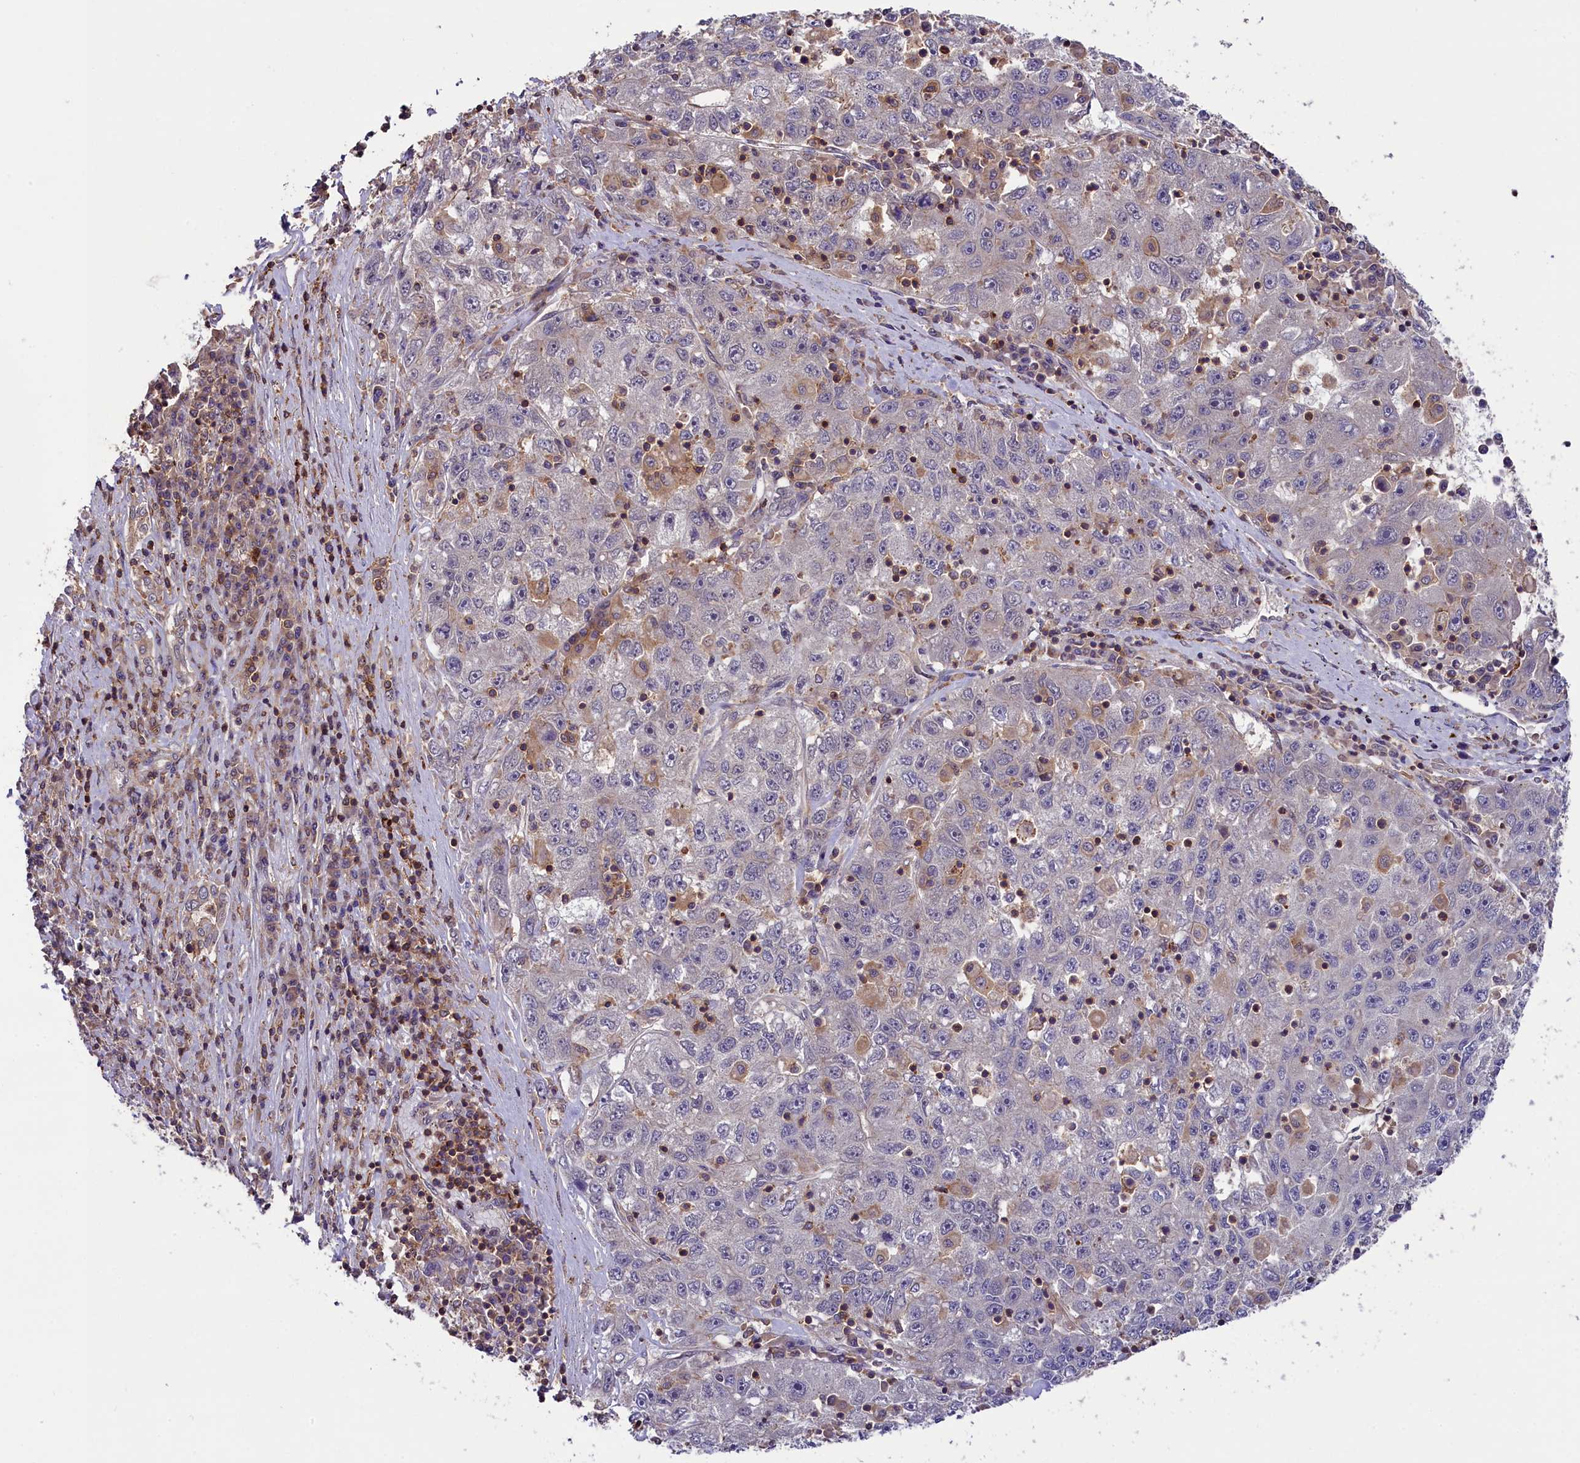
{"staining": {"intensity": "negative", "quantity": "none", "location": "none"}, "tissue": "liver cancer", "cell_type": "Tumor cells", "image_type": "cancer", "snomed": [{"axis": "morphology", "description": "Carcinoma, Hepatocellular, NOS"}, {"axis": "topography", "description": "Liver"}], "caption": "High power microscopy photomicrograph of an immunohistochemistry histopathology image of liver hepatocellular carcinoma, revealing no significant staining in tumor cells. (Stains: DAB immunohistochemistry (IHC) with hematoxylin counter stain, Microscopy: brightfield microscopy at high magnification).", "gene": "SKIDA1", "patient": {"sex": "male", "age": 49}}